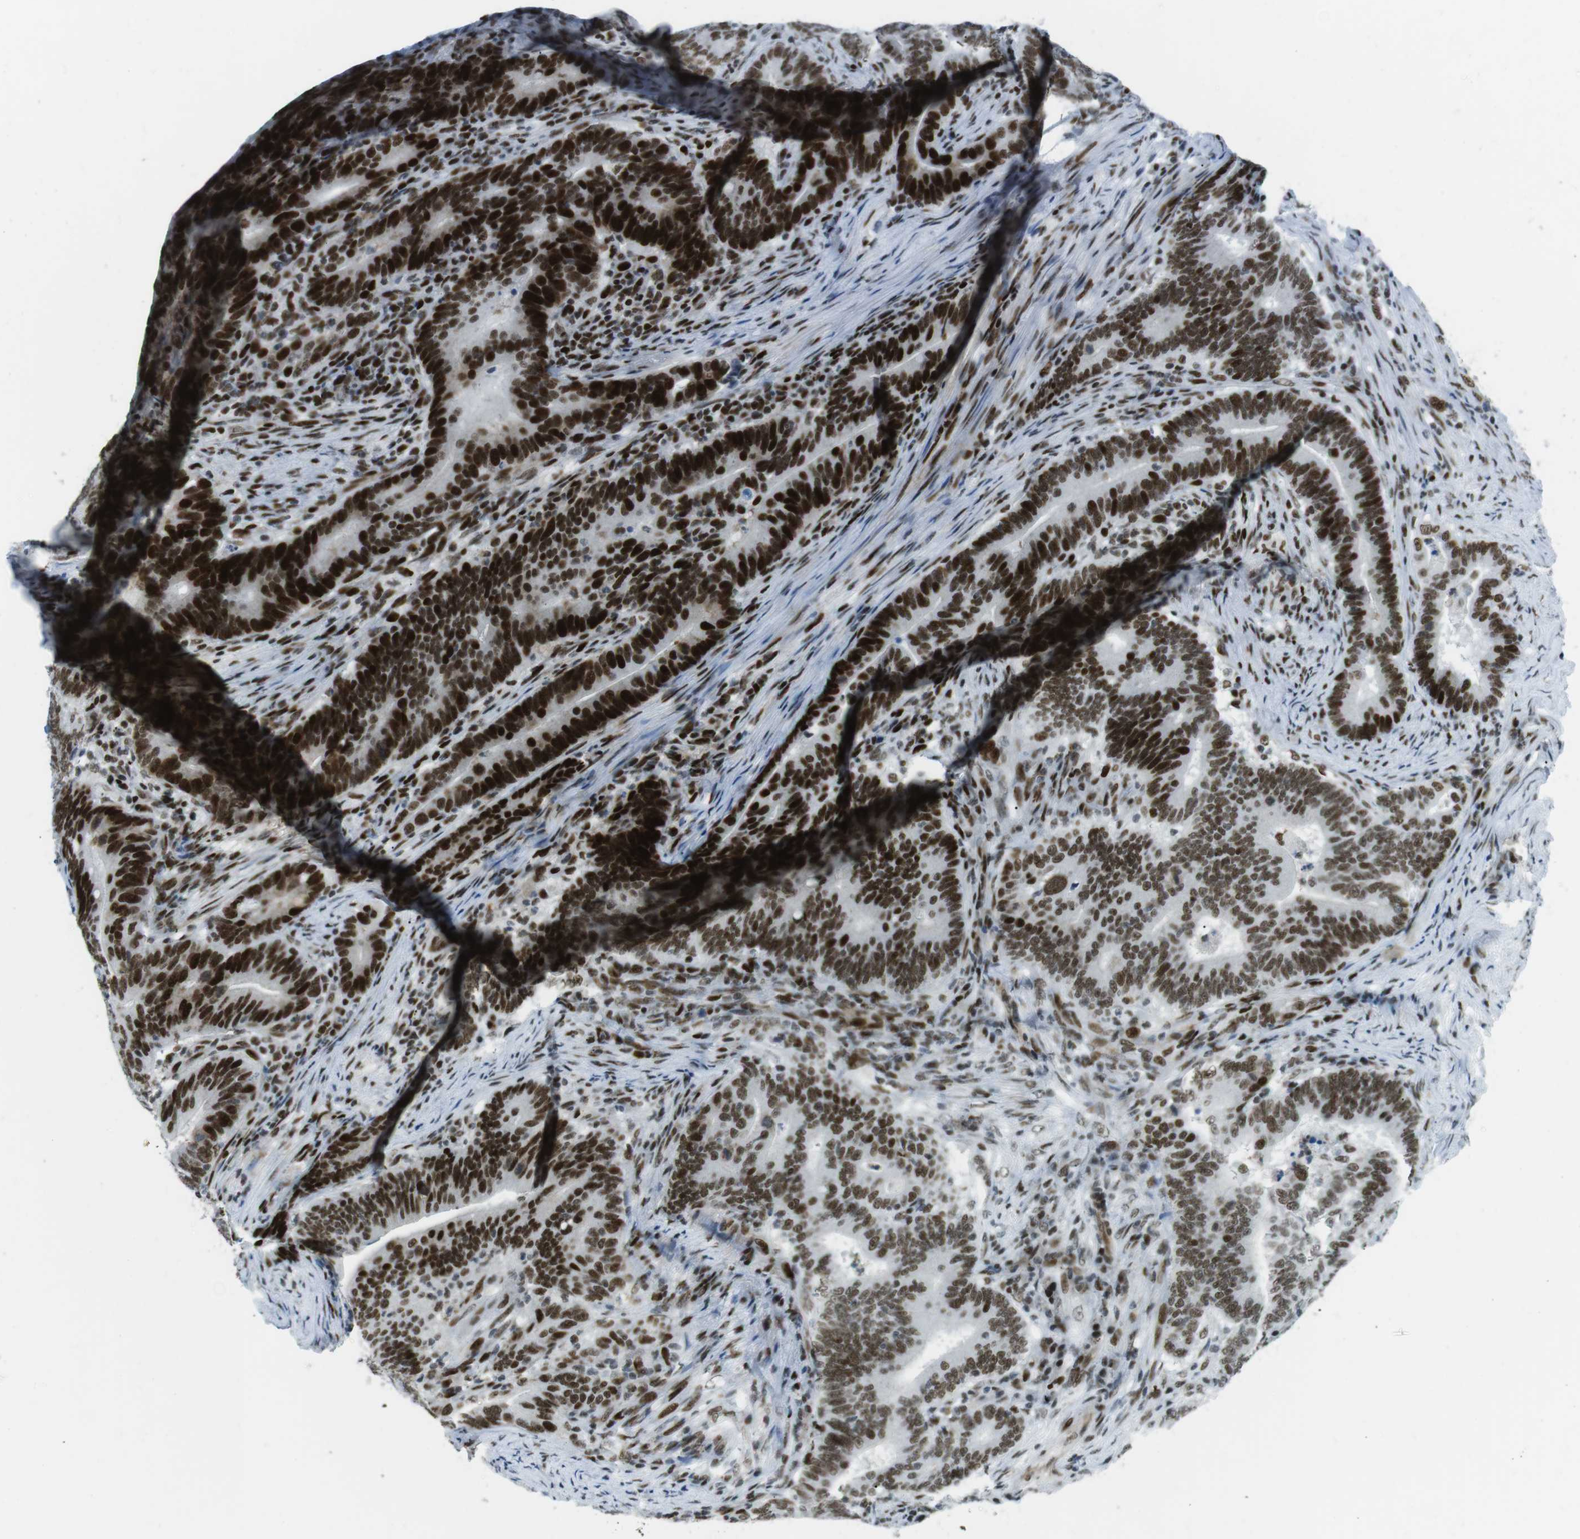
{"staining": {"intensity": "strong", "quantity": ">75%", "location": "nuclear"}, "tissue": "colorectal cancer", "cell_type": "Tumor cells", "image_type": "cancer", "snomed": [{"axis": "morphology", "description": "Normal tissue, NOS"}, {"axis": "morphology", "description": "Adenocarcinoma, NOS"}, {"axis": "topography", "description": "Colon"}], "caption": "Protein expression analysis of human colorectal cancer reveals strong nuclear staining in about >75% of tumor cells.", "gene": "ARID1A", "patient": {"sex": "female", "age": 66}}